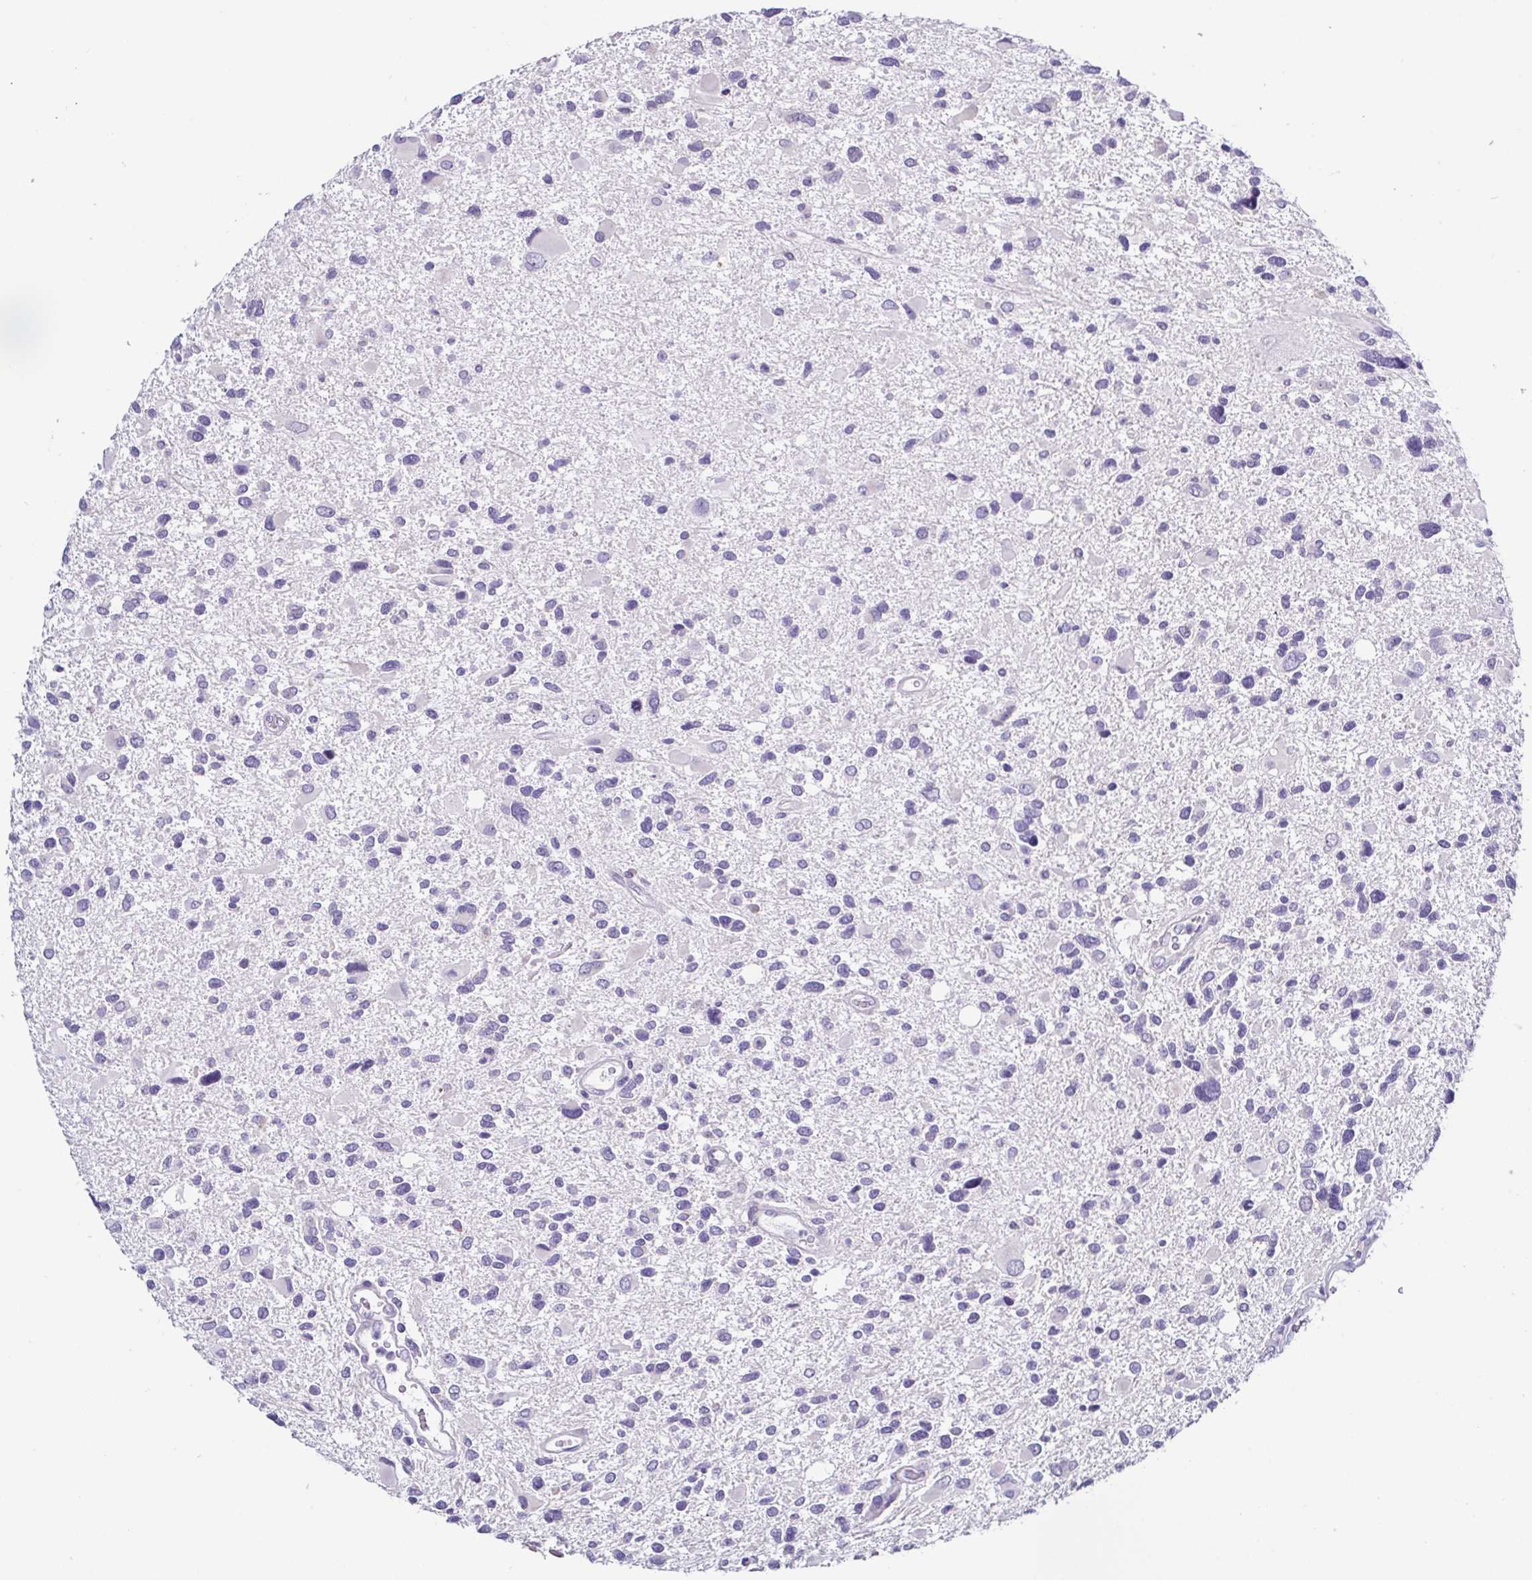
{"staining": {"intensity": "negative", "quantity": "none", "location": "none"}, "tissue": "glioma", "cell_type": "Tumor cells", "image_type": "cancer", "snomed": [{"axis": "morphology", "description": "Glioma, malignant, Low grade"}, {"axis": "topography", "description": "Brain"}], "caption": "This photomicrograph is of glioma stained with immunohistochemistry (IHC) to label a protein in brown with the nuclei are counter-stained blue. There is no expression in tumor cells. The staining is performed using DAB brown chromogen with nuclei counter-stained in using hematoxylin.", "gene": "RDH11", "patient": {"sex": "female", "age": 32}}